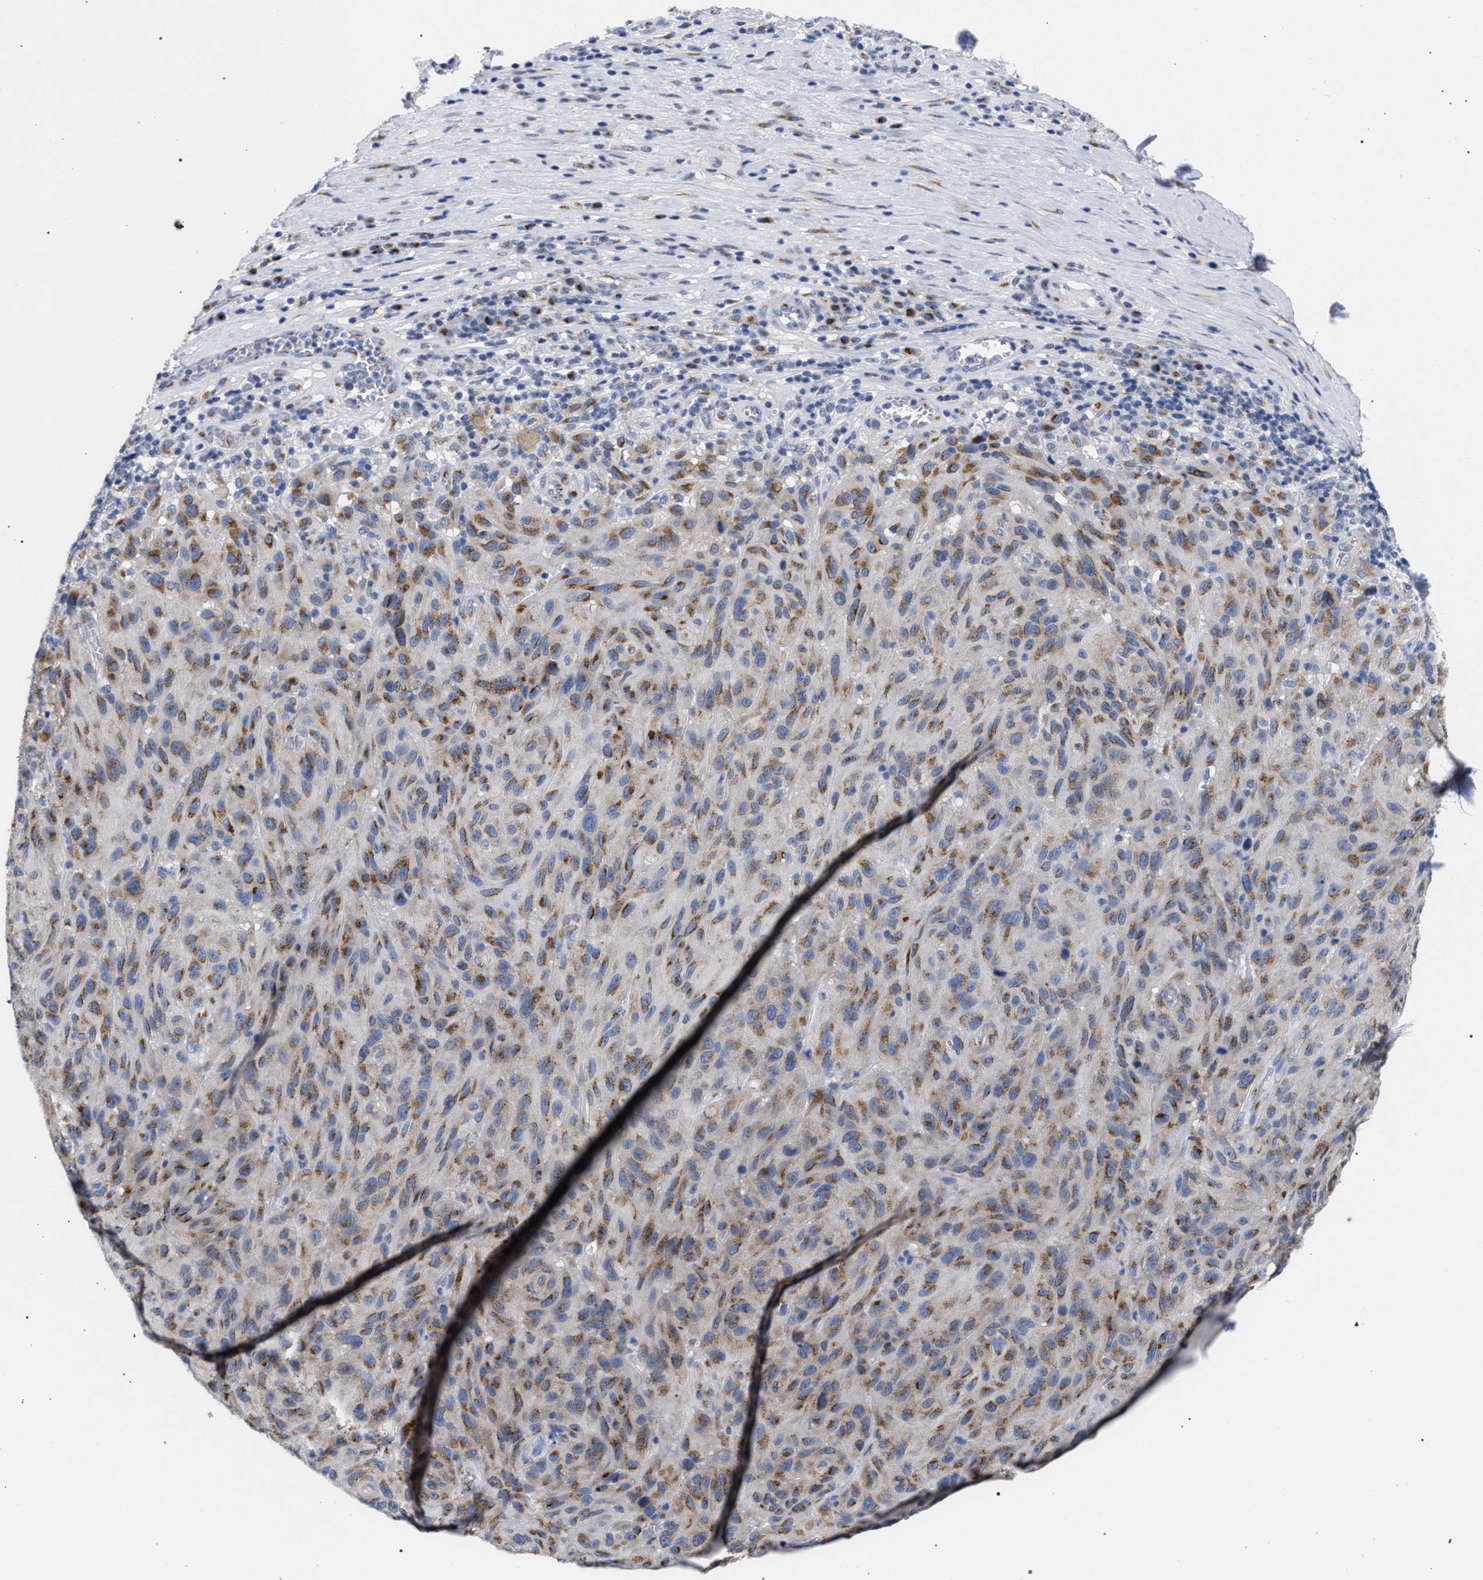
{"staining": {"intensity": "moderate", "quantity": ">75%", "location": "cytoplasmic/membranous"}, "tissue": "melanoma", "cell_type": "Tumor cells", "image_type": "cancer", "snomed": [{"axis": "morphology", "description": "Malignant melanoma, NOS"}, {"axis": "topography", "description": "Skin"}], "caption": "Brown immunohistochemical staining in malignant melanoma exhibits moderate cytoplasmic/membranous positivity in about >75% of tumor cells.", "gene": "GOLGA2", "patient": {"sex": "male", "age": 66}}